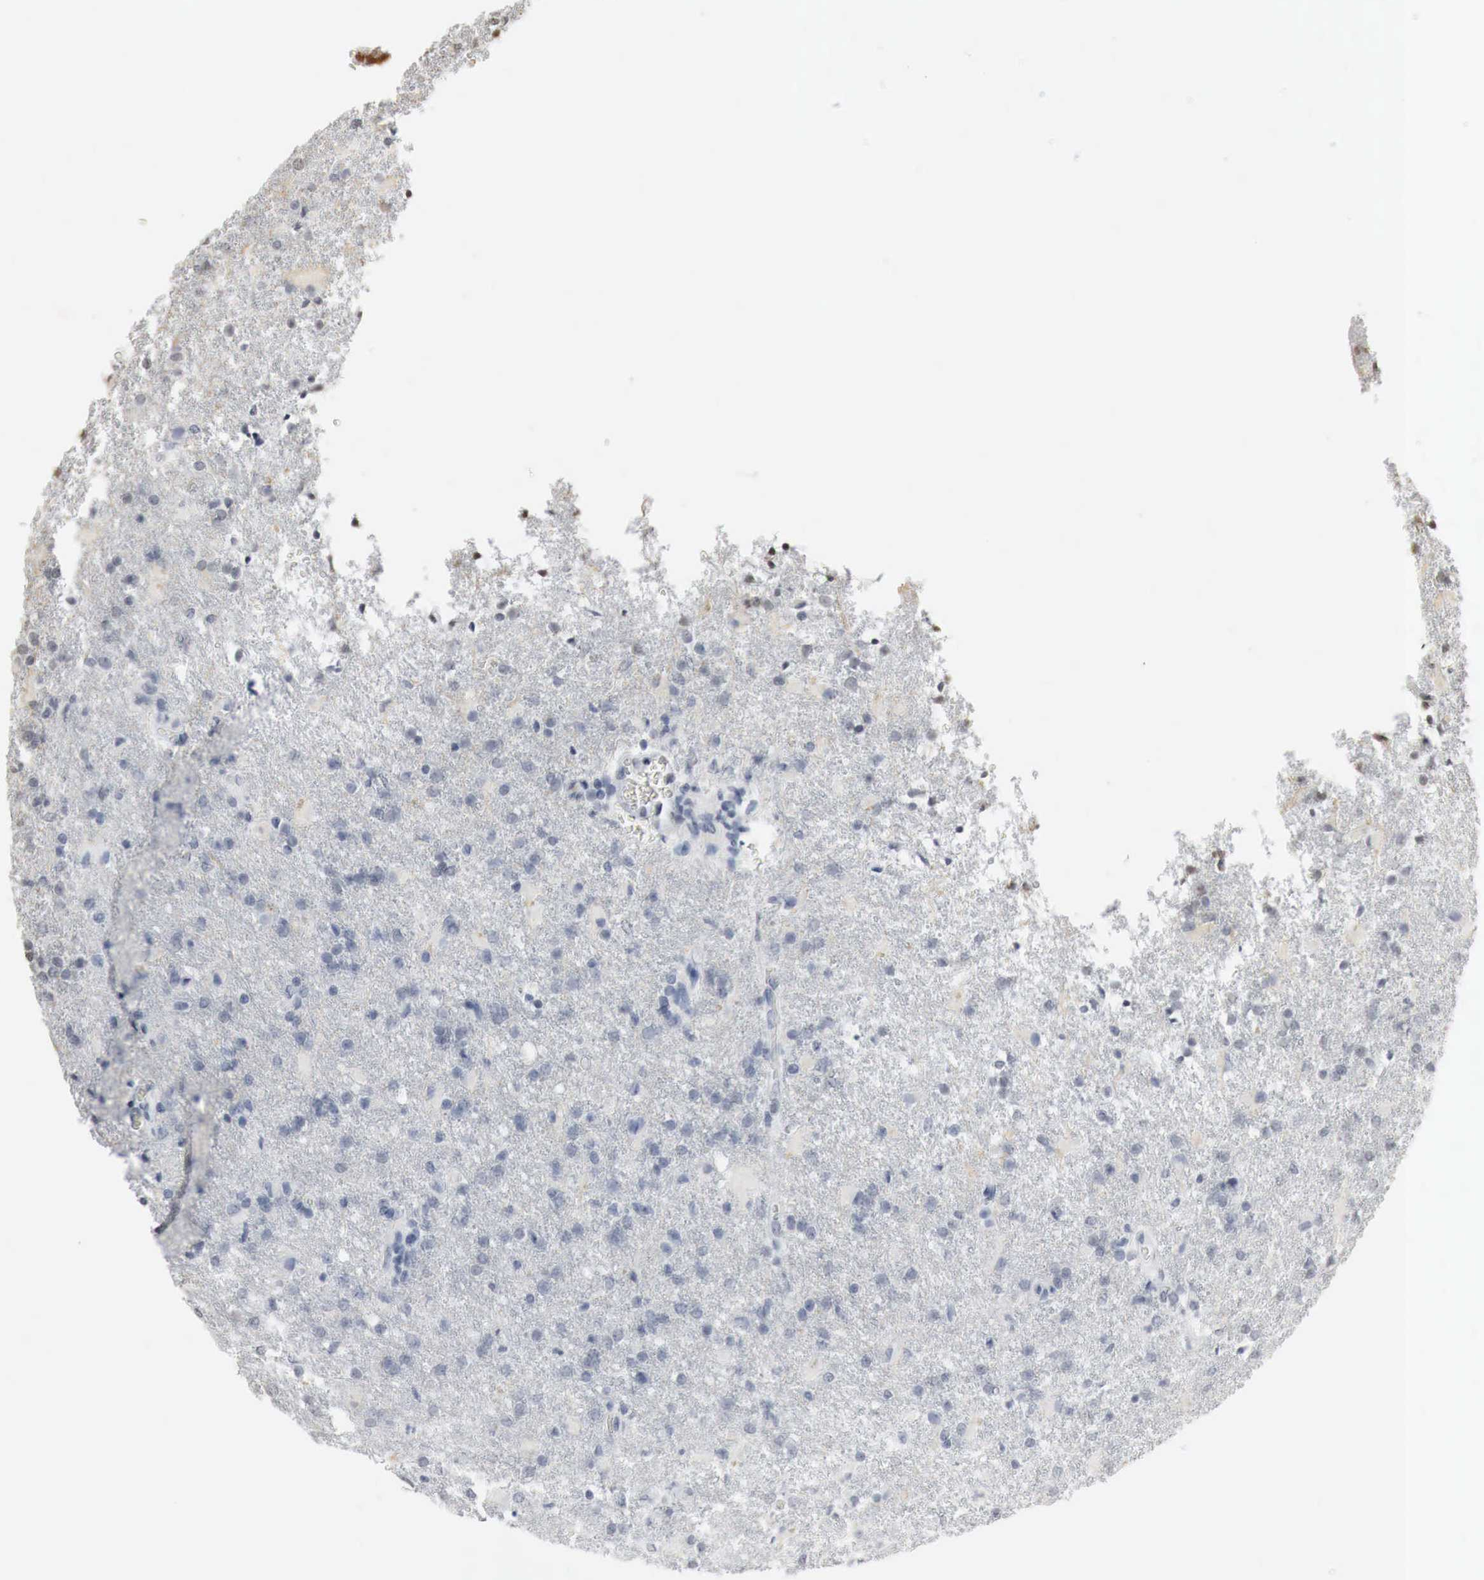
{"staining": {"intensity": "negative", "quantity": "none", "location": "none"}, "tissue": "glioma", "cell_type": "Tumor cells", "image_type": "cancer", "snomed": [{"axis": "morphology", "description": "Glioma, malignant, High grade"}, {"axis": "topography", "description": "Brain"}], "caption": "Histopathology image shows no protein positivity in tumor cells of glioma tissue.", "gene": "ERBB4", "patient": {"sex": "male", "age": 68}}